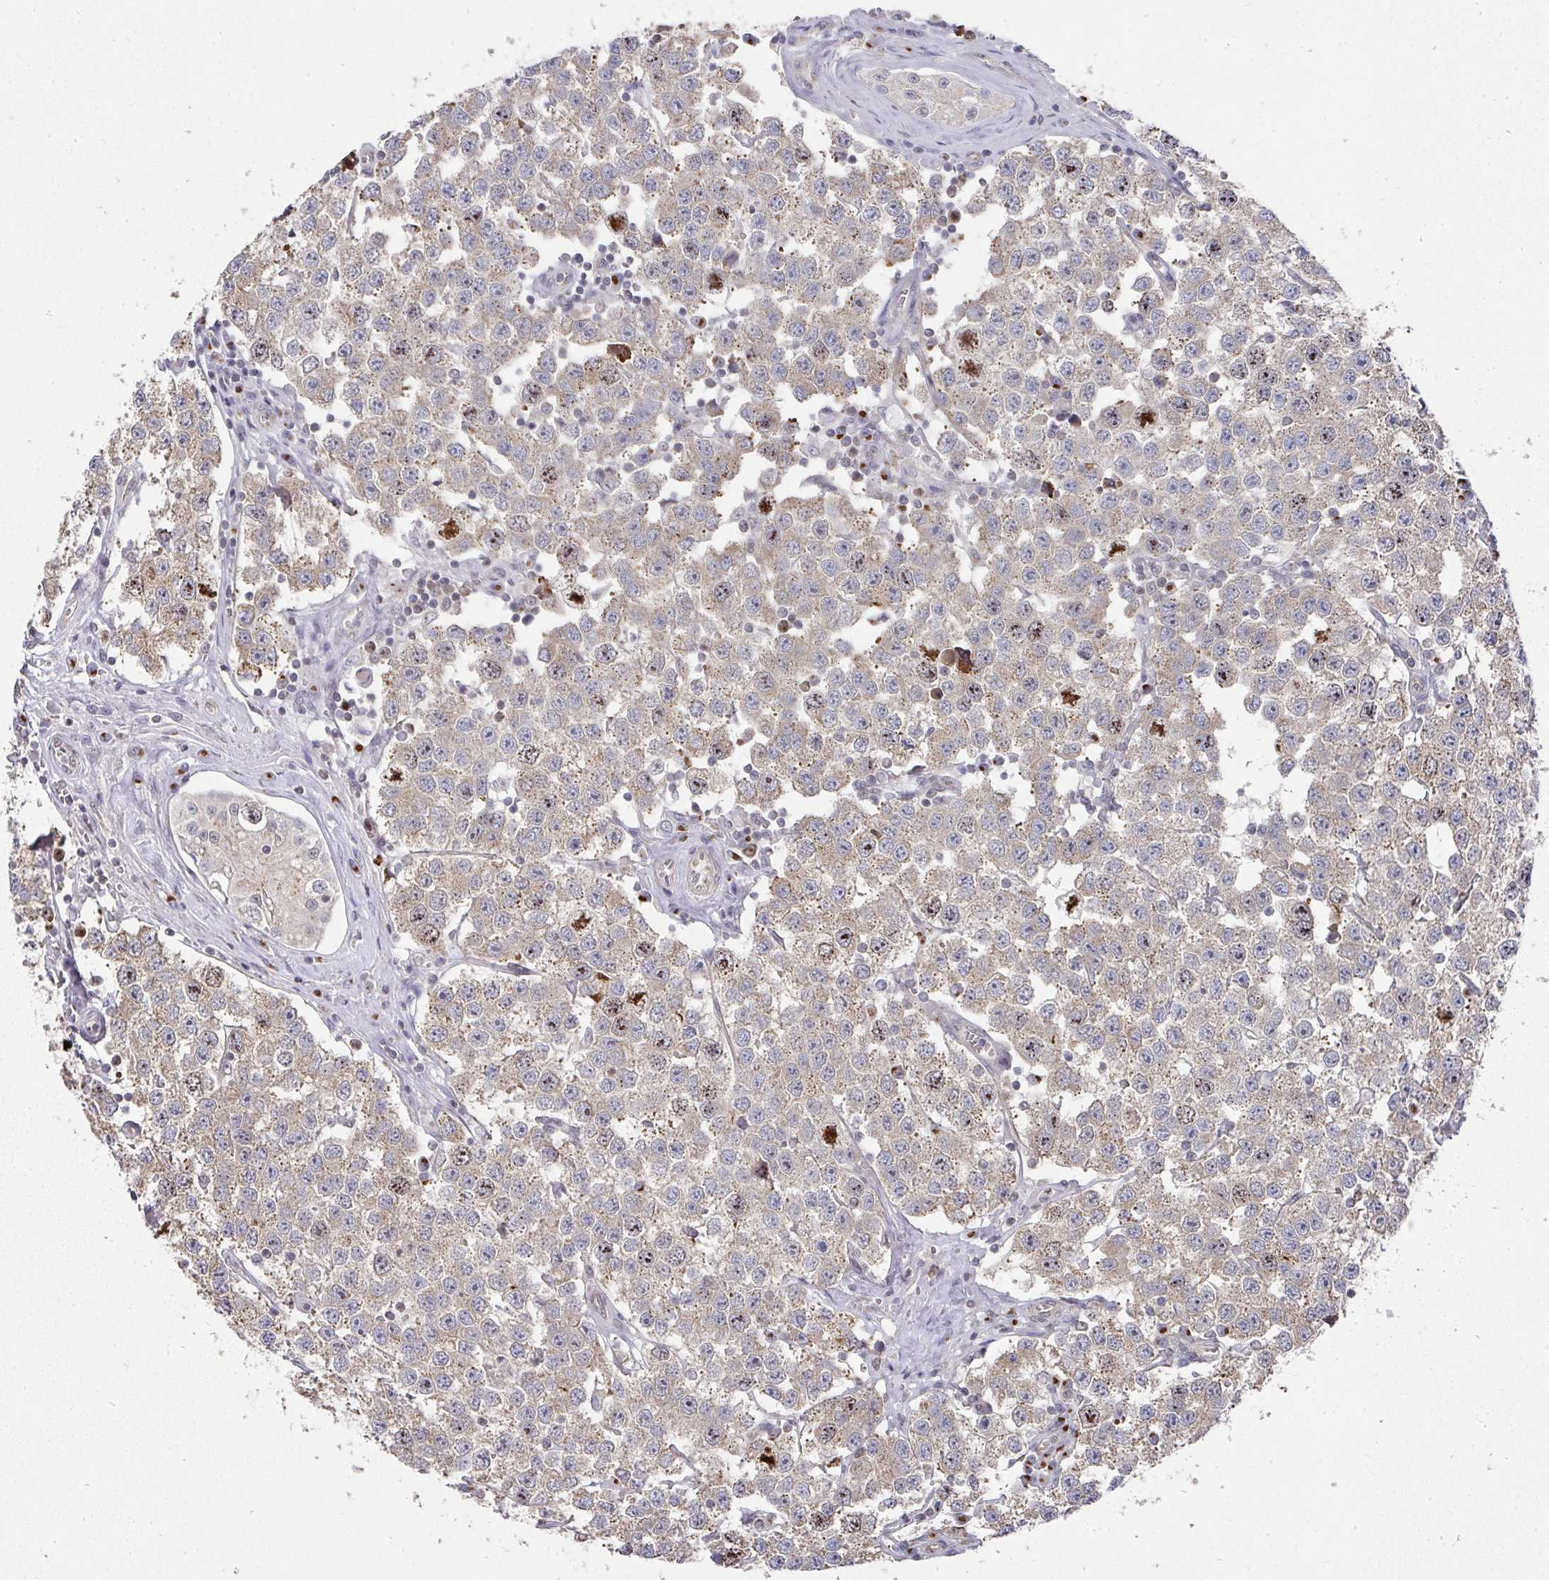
{"staining": {"intensity": "weak", "quantity": "<25%", "location": "cytoplasmic/membranous,nuclear"}, "tissue": "testis cancer", "cell_type": "Tumor cells", "image_type": "cancer", "snomed": [{"axis": "morphology", "description": "Seminoma, NOS"}, {"axis": "topography", "description": "Testis"}], "caption": "Testis cancer (seminoma) was stained to show a protein in brown. There is no significant expression in tumor cells.", "gene": "C18orf25", "patient": {"sex": "male", "age": 34}}